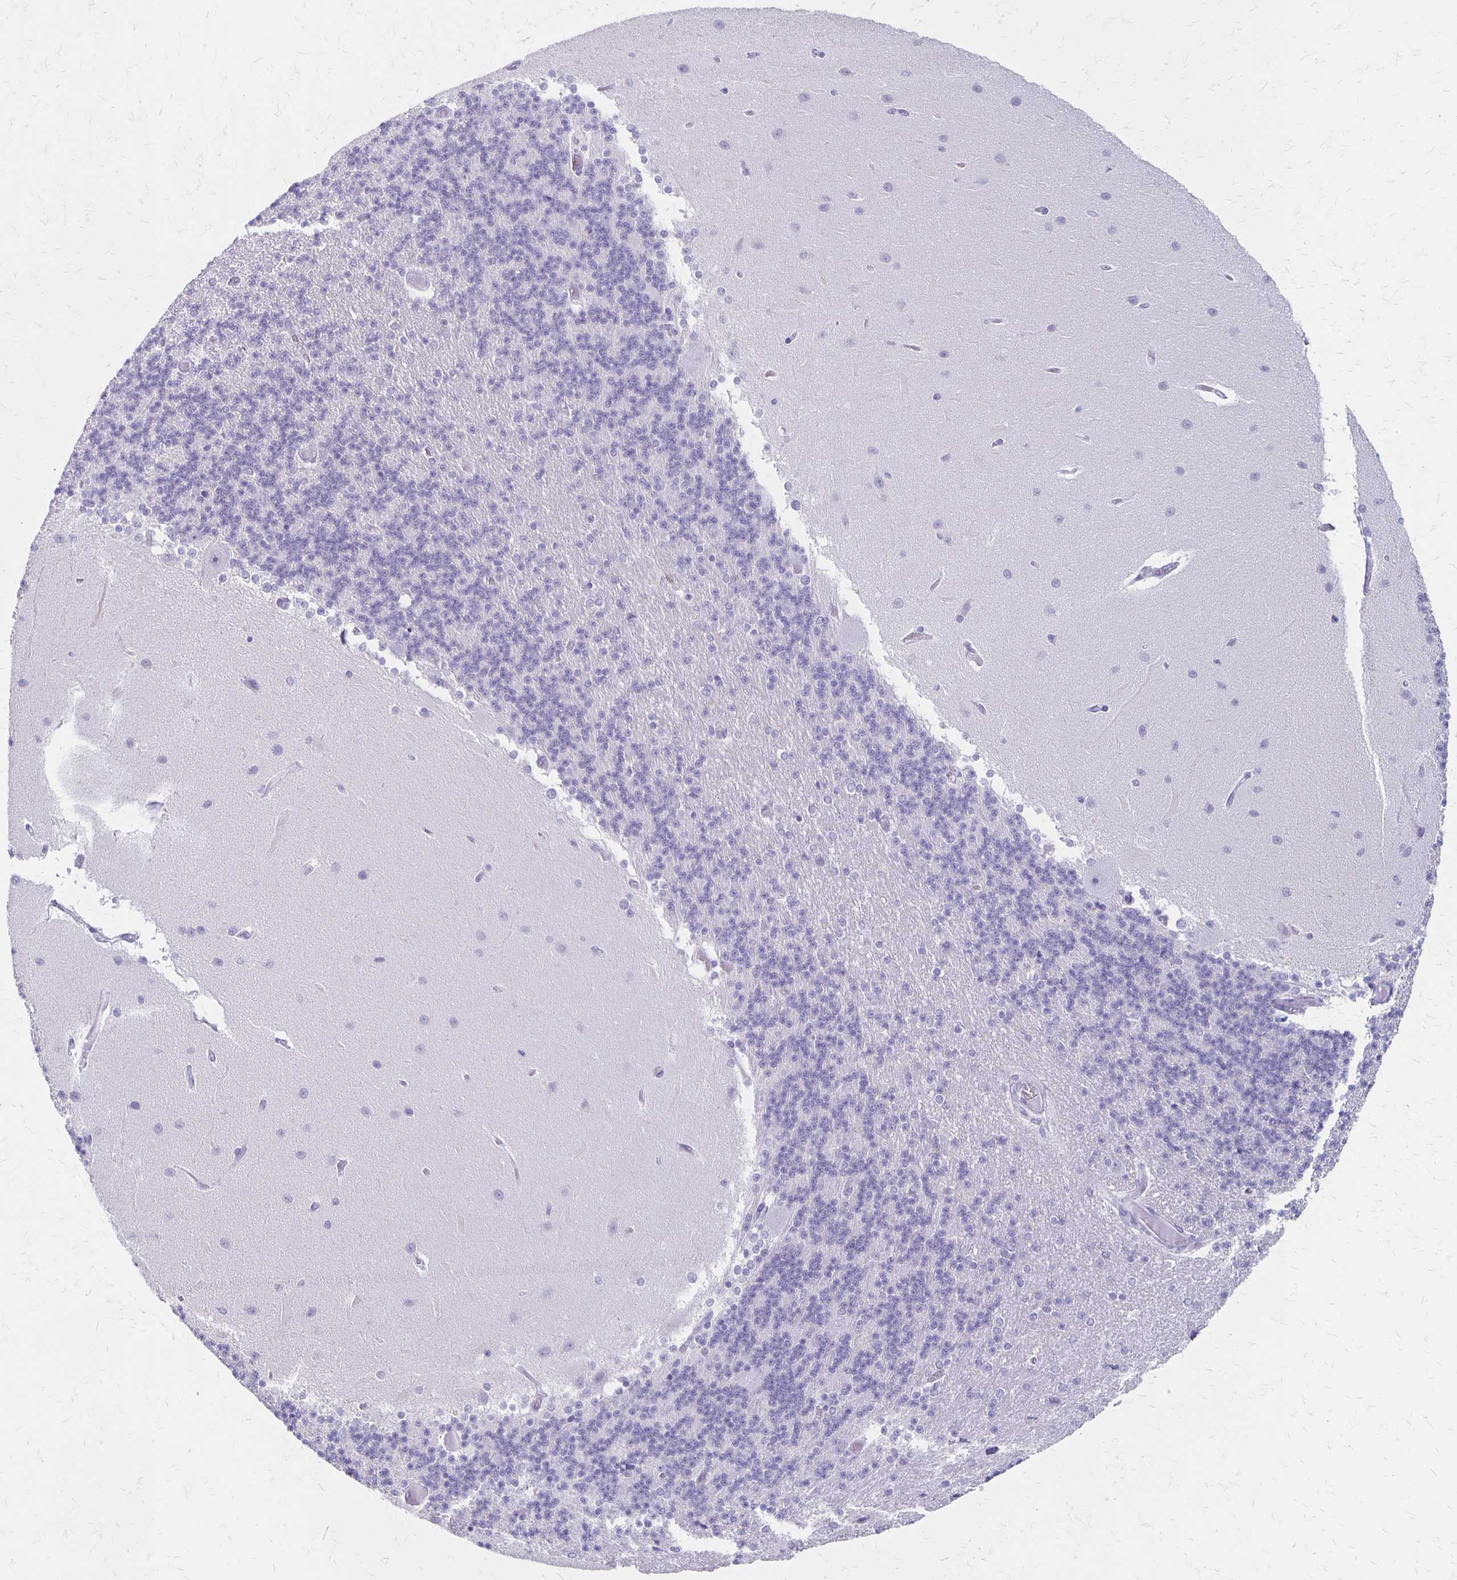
{"staining": {"intensity": "negative", "quantity": "none", "location": "none"}, "tissue": "cerebellum", "cell_type": "Cells in granular layer", "image_type": "normal", "snomed": [{"axis": "morphology", "description": "Normal tissue, NOS"}, {"axis": "topography", "description": "Cerebellum"}], "caption": "An immunohistochemistry (IHC) photomicrograph of benign cerebellum is shown. There is no staining in cells in granular layer of cerebellum.", "gene": "MAGEC2", "patient": {"sex": "female", "age": 54}}